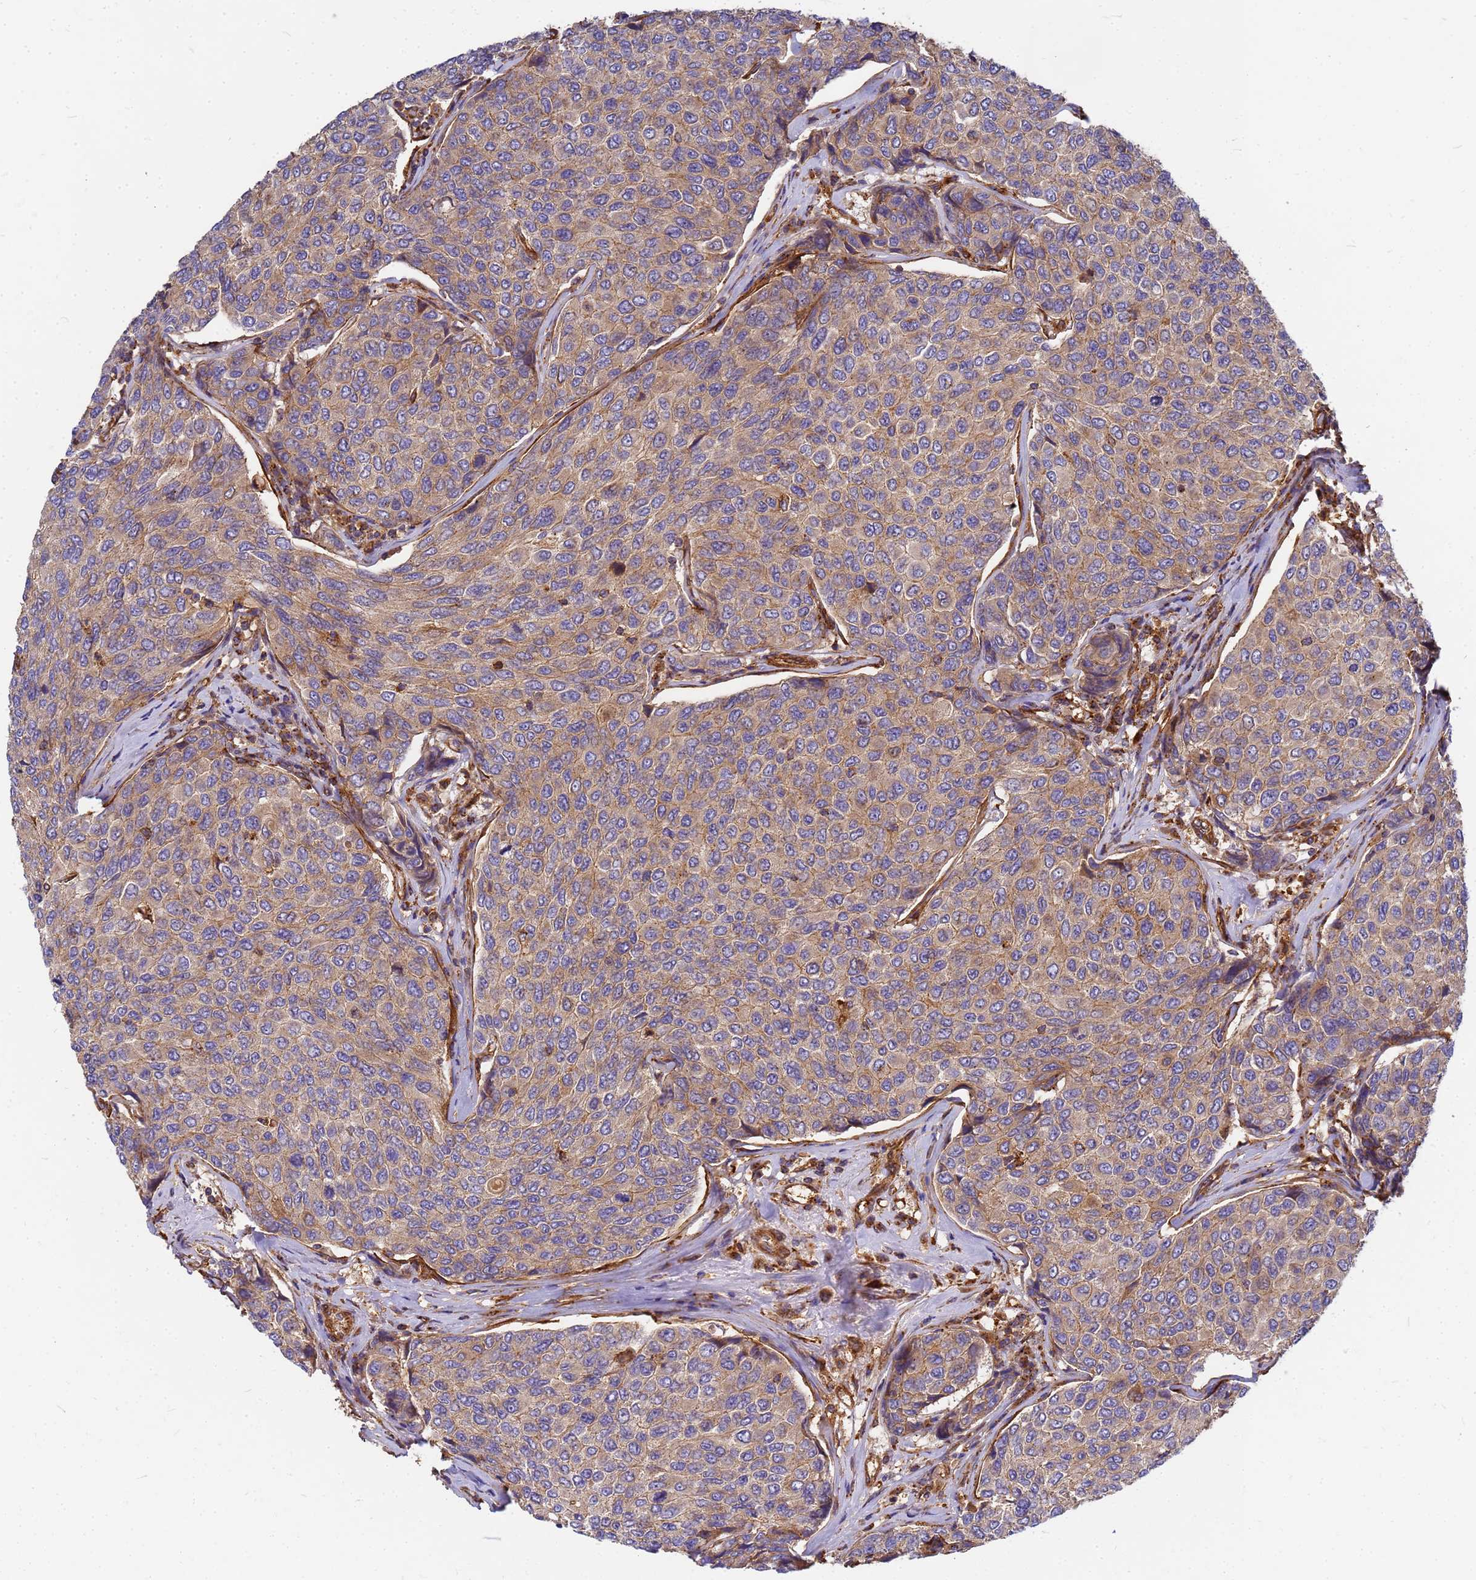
{"staining": {"intensity": "weak", "quantity": ">75%", "location": "cytoplasmic/membranous"}, "tissue": "breast cancer", "cell_type": "Tumor cells", "image_type": "cancer", "snomed": [{"axis": "morphology", "description": "Duct carcinoma"}, {"axis": "topography", "description": "Breast"}], "caption": "The micrograph shows immunohistochemical staining of infiltrating ductal carcinoma (breast). There is weak cytoplasmic/membranous expression is identified in approximately >75% of tumor cells.", "gene": "C2CD5", "patient": {"sex": "female", "age": 55}}